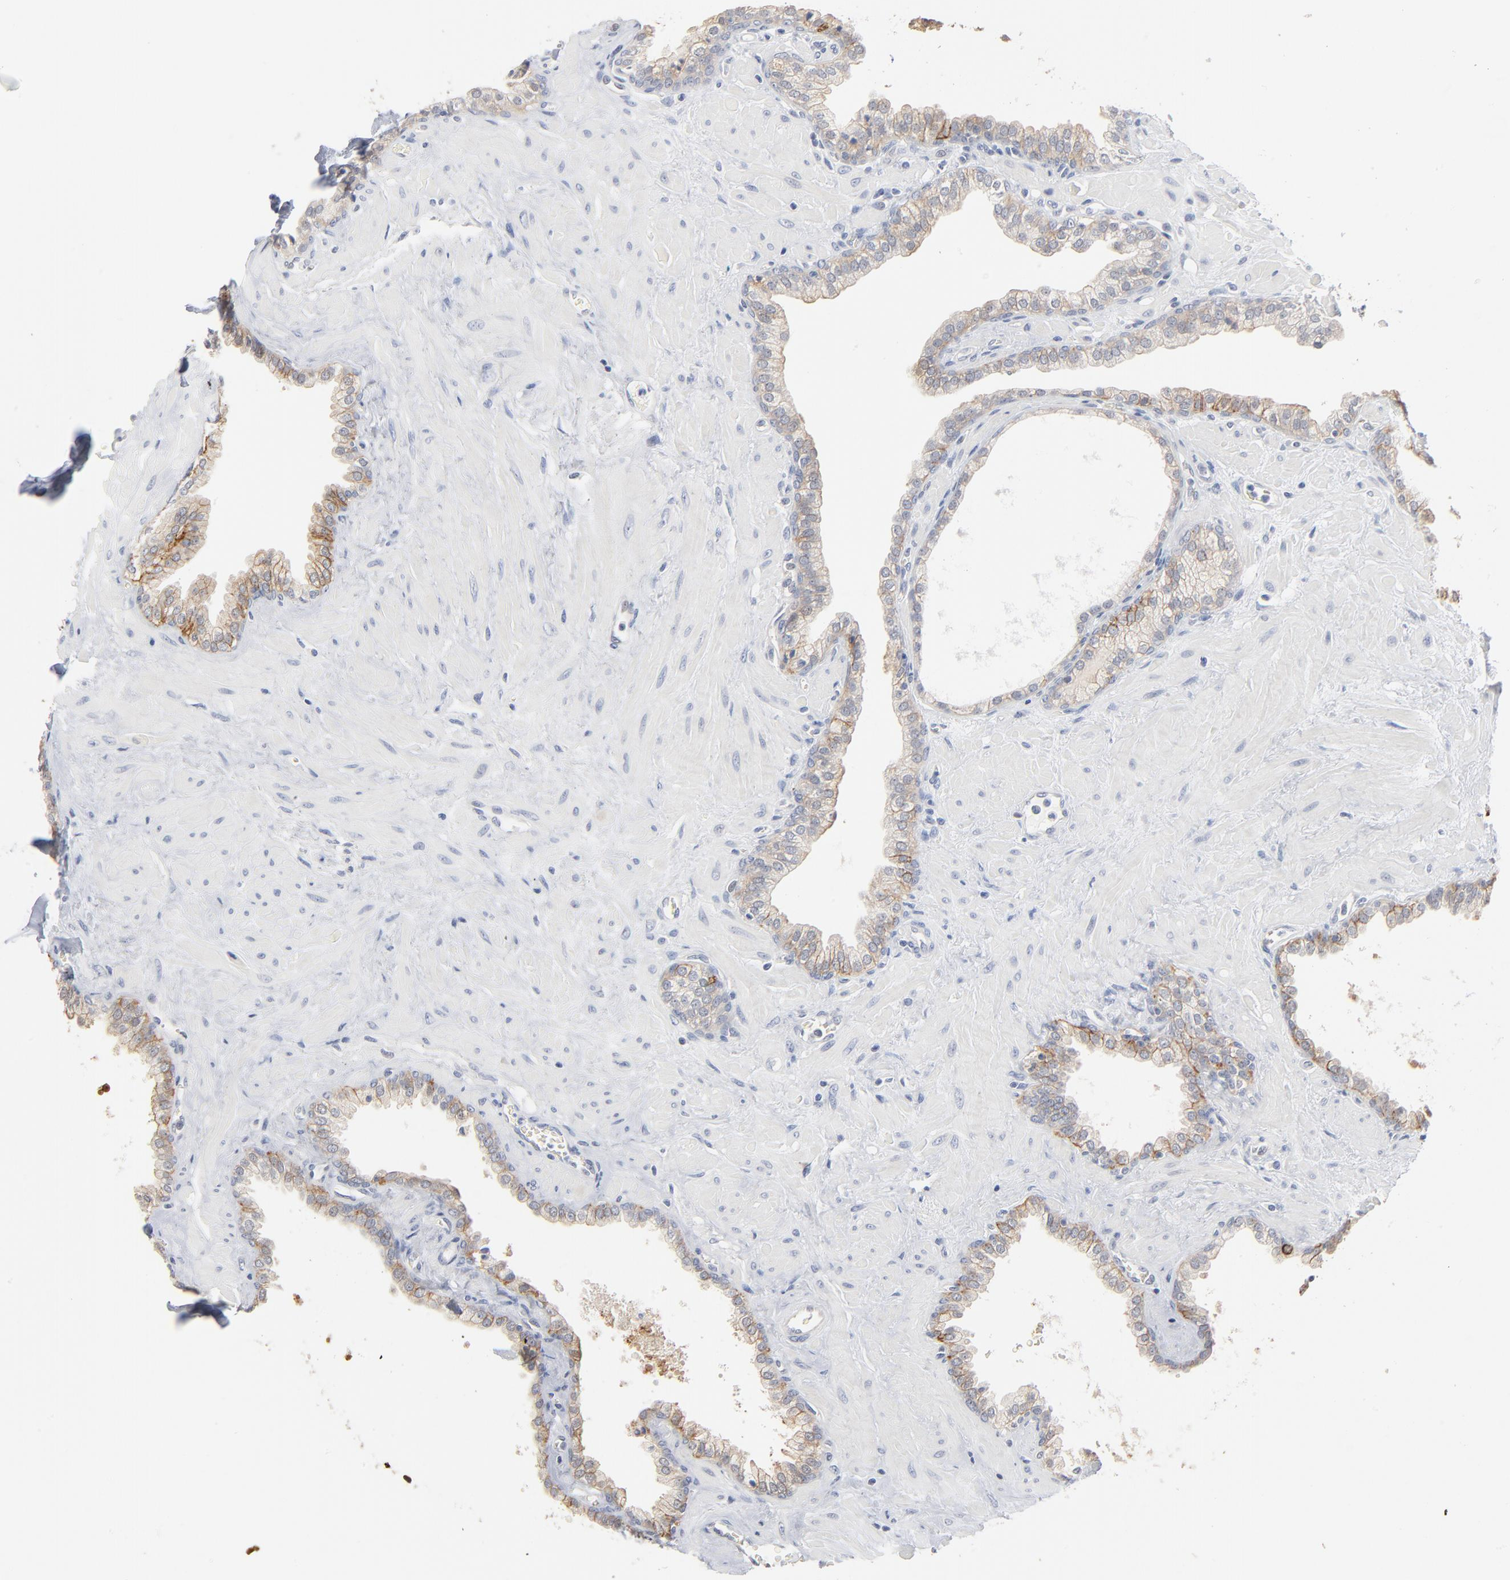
{"staining": {"intensity": "weak", "quantity": "25%-75%", "location": "cytoplasmic/membranous"}, "tissue": "prostate", "cell_type": "Glandular cells", "image_type": "normal", "snomed": [{"axis": "morphology", "description": "Normal tissue, NOS"}, {"axis": "topography", "description": "Prostate"}], "caption": "This image reveals IHC staining of unremarkable prostate, with low weak cytoplasmic/membranous positivity in about 25%-75% of glandular cells.", "gene": "EPCAM", "patient": {"sex": "male", "age": 60}}